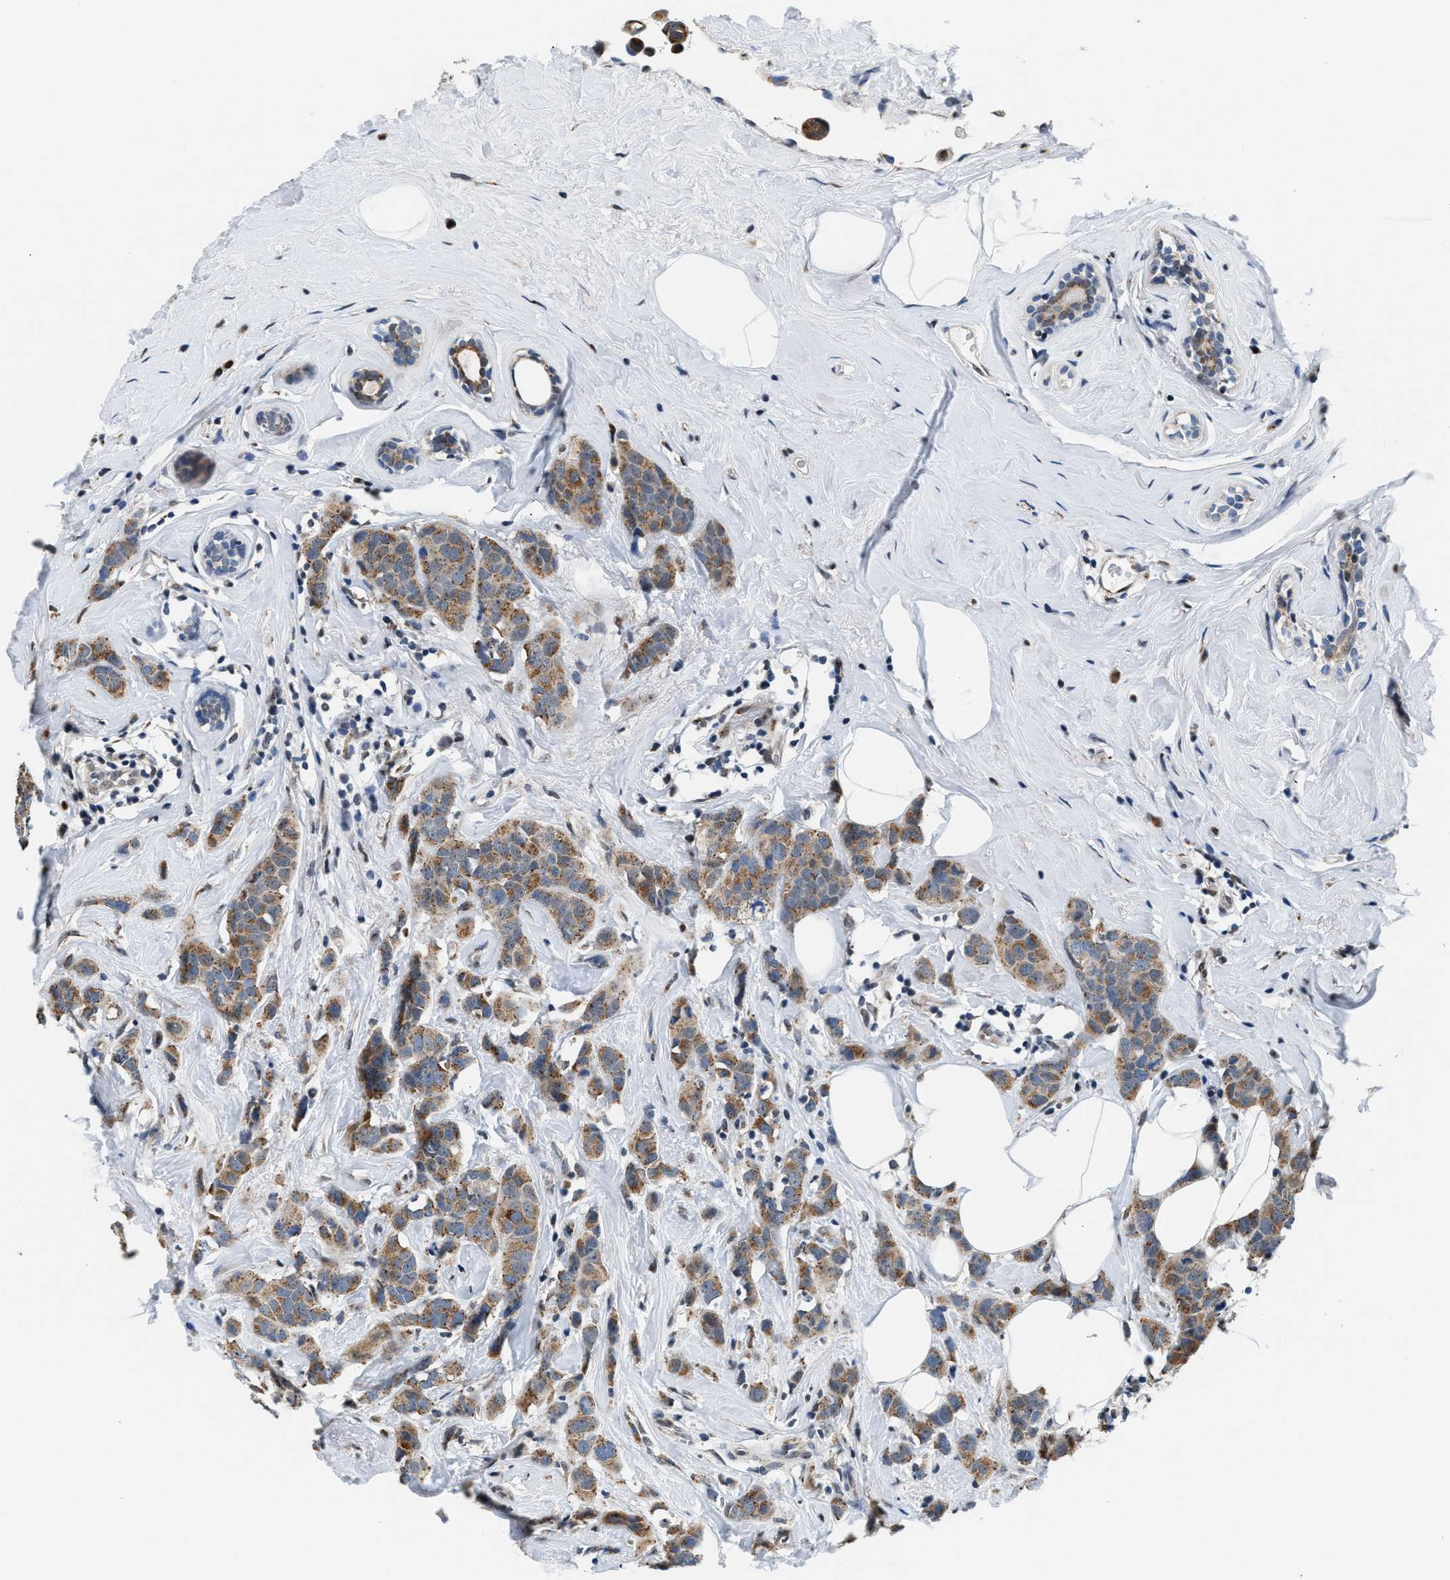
{"staining": {"intensity": "moderate", "quantity": ">75%", "location": "cytoplasmic/membranous"}, "tissue": "breast cancer", "cell_type": "Tumor cells", "image_type": "cancer", "snomed": [{"axis": "morphology", "description": "Normal tissue, NOS"}, {"axis": "morphology", "description": "Duct carcinoma"}, {"axis": "topography", "description": "Breast"}], "caption": "Moderate cytoplasmic/membranous protein expression is appreciated in about >75% of tumor cells in breast cancer (intraductal carcinoma). (DAB IHC with brightfield microscopy, high magnification).", "gene": "KCNMB2", "patient": {"sex": "female", "age": 50}}